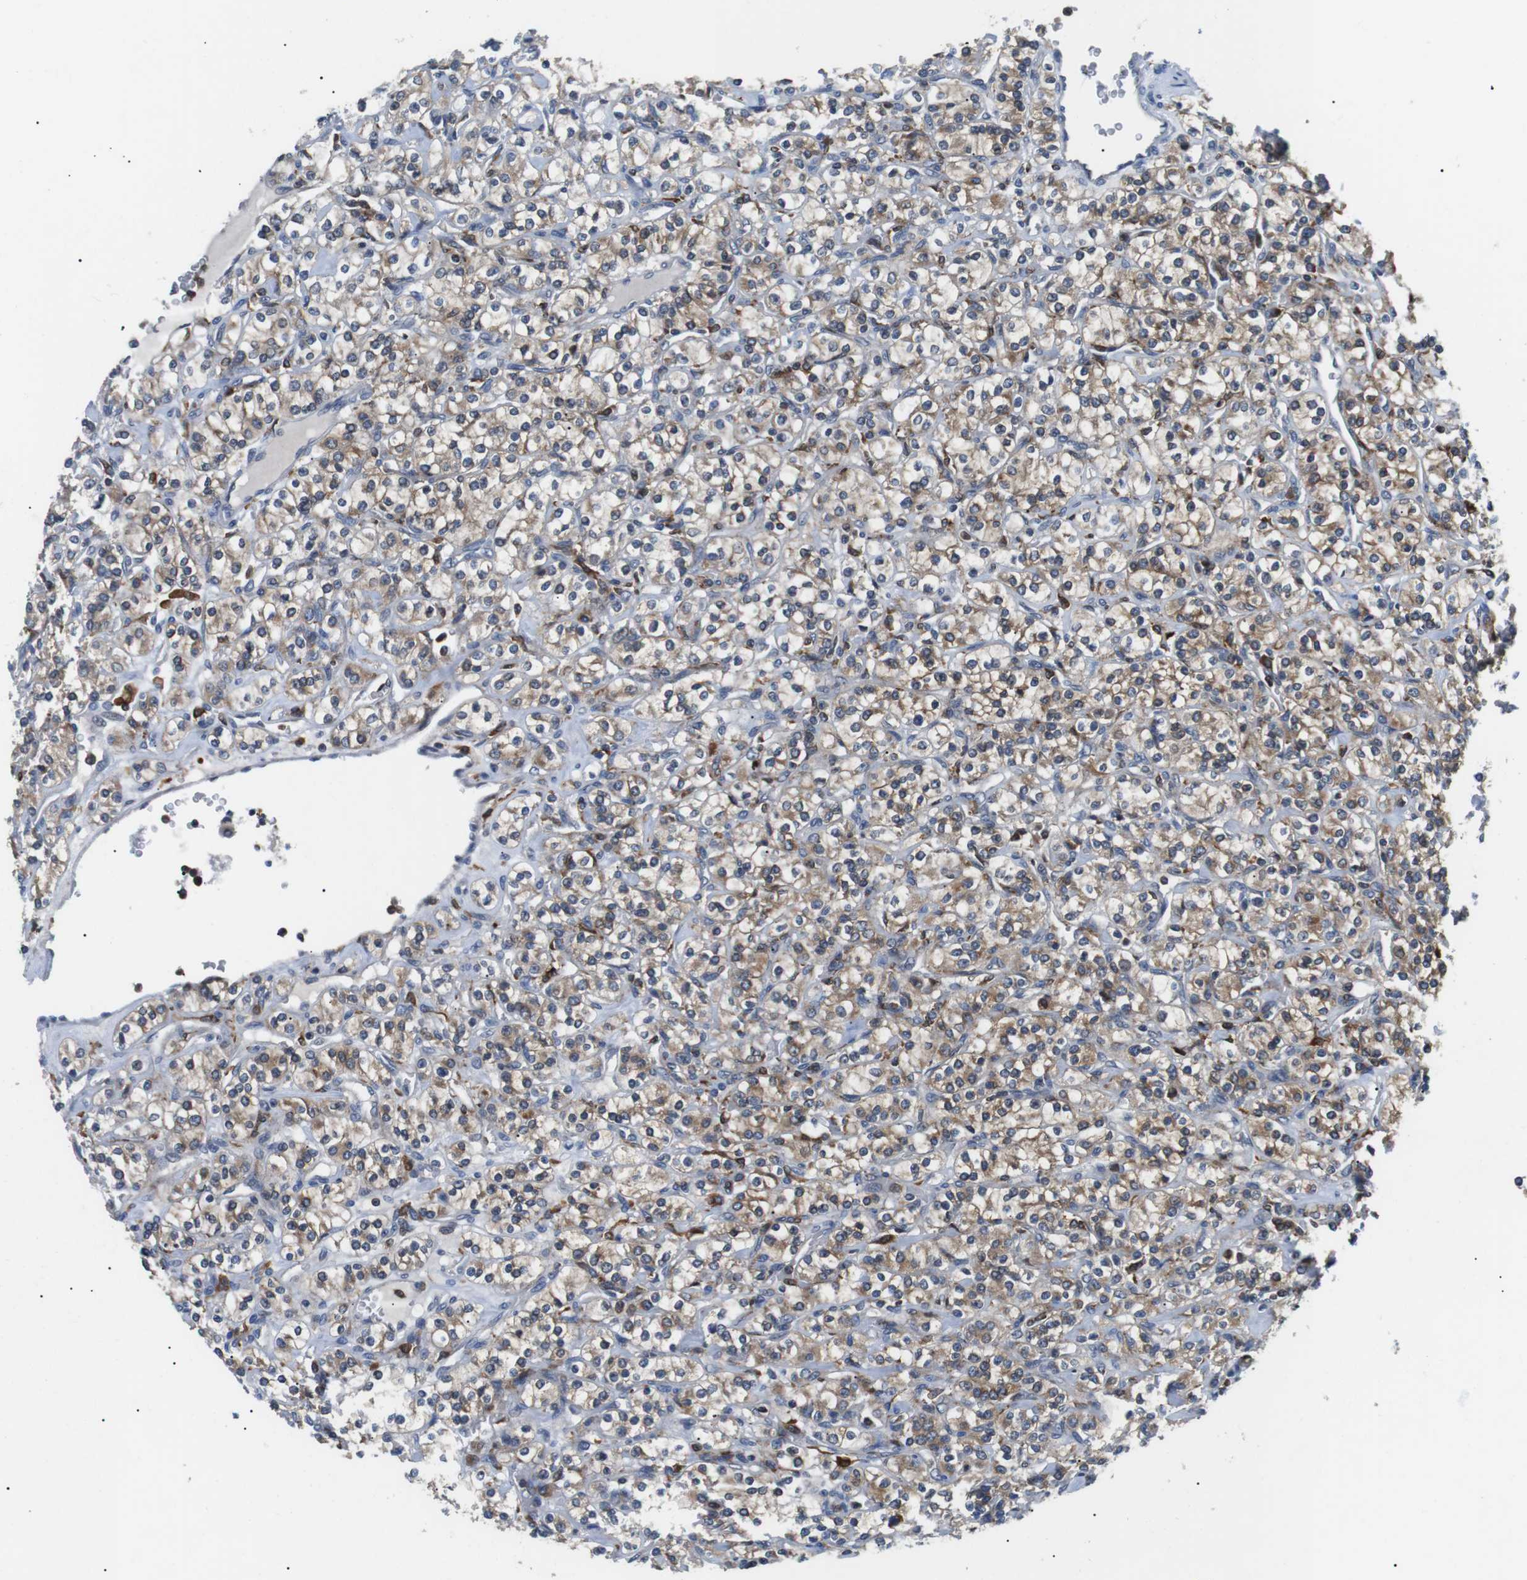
{"staining": {"intensity": "weak", "quantity": ">75%", "location": "cytoplasmic/membranous"}, "tissue": "renal cancer", "cell_type": "Tumor cells", "image_type": "cancer", "snomed": [{"axis": "morphology", "description": "Adenocarcinoma, NOS"}, {"axis": "topography", "description": "Kidney"}], "caption": "Adenocarcinoma (renal) stained with a protein marker shows weak staining in tumor cells.", "gene": "RAB9A", "patient": {"sex": "male", "age": 77}}